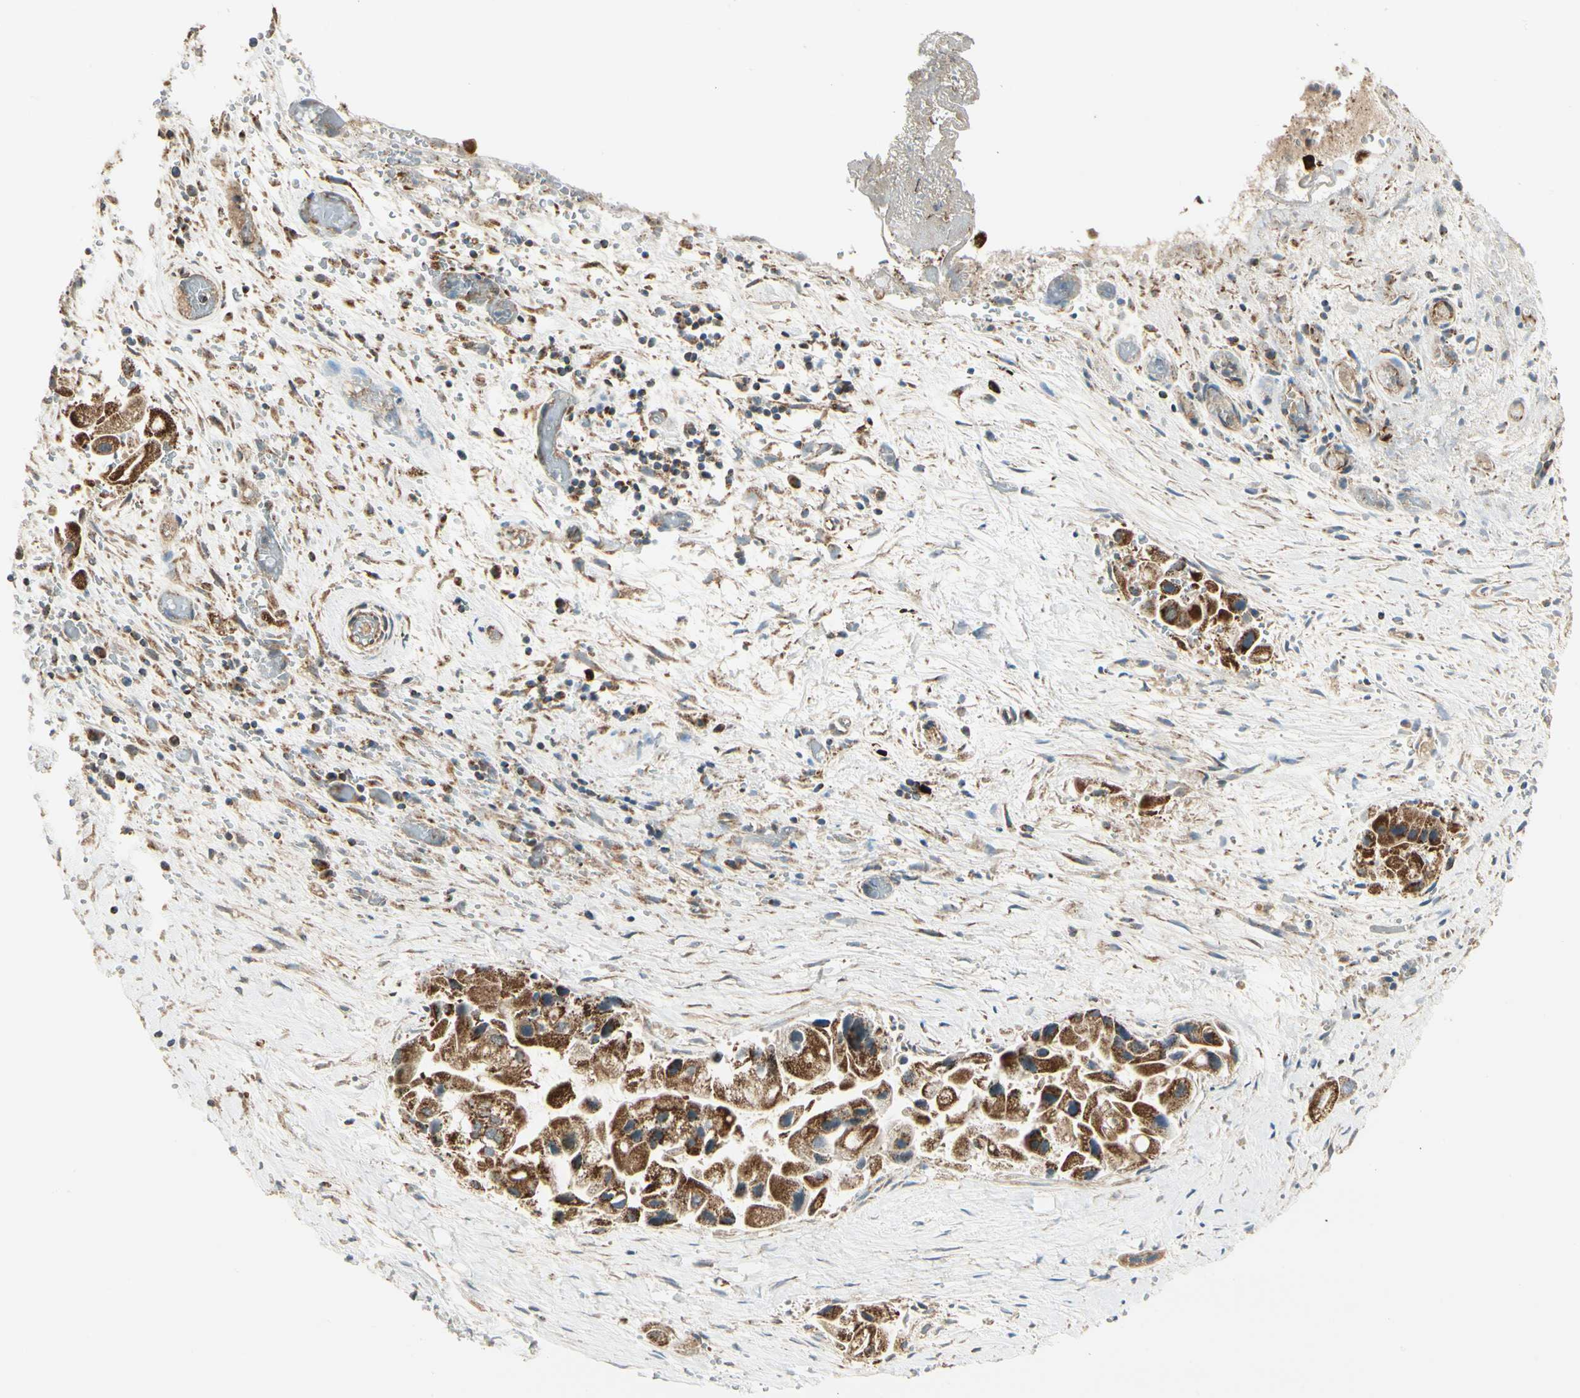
{"staining": {"intensity": "strong", "quantity": ">75%", "location": "cytoplasmic/membranous"}, "tissue": "liver cancer", "cell_type": "Tumor cells", "image_type": "cancer", "snomed": [{"axis": "morphology", "description": "Normal tissue, NOS"}, {"axis": "morphology", "description": "Cholangiocarcinoma"}, {"axis": "topography", "description": "Liver"}, {"axis": "topography", "description": "Peripheral nerve tissue"}], "caption": "A brown stain shows strong cytoplasmic/membranous positivity of a protein in liver cholangiocarcinoma tumor cells. (DAB IHC with brightfield microscopy, high magnification).", "gene": "EPHB3", "patient": {"sex": "male", "age": 50}}